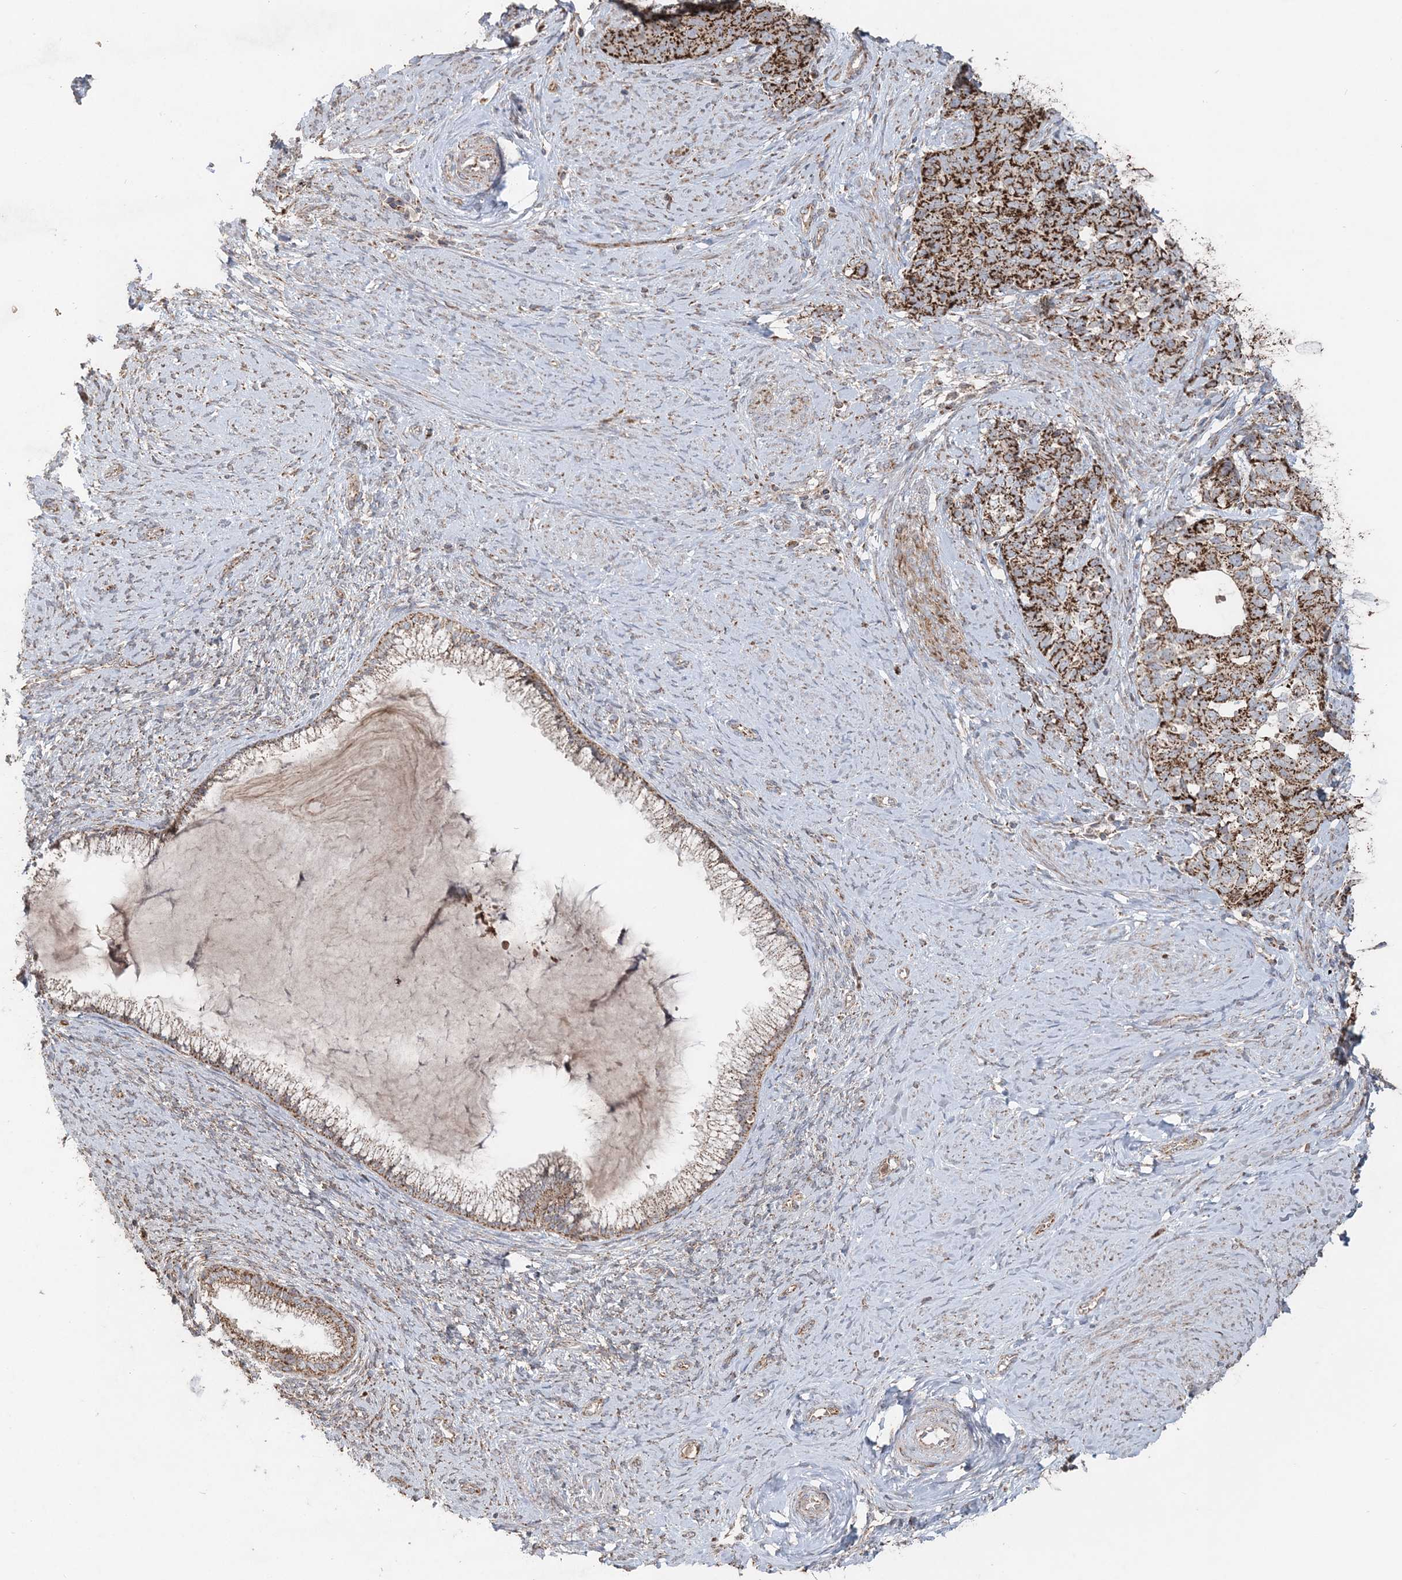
{"staining": {"intensity": "strong", "quantity": ">75%", "location": "cytoplasmic/membranous"}, "tissue": "cervical cancer", "cell_type": "Tumor cells", "image_type": "cancer", "snomed": [{"axis": "morphology", "description": "Squamous cell carcinoma, NOS"}, {"axis": "topography", "description": "Cervix"}], "caption": "Approximately >75% of tumor cells in human squamous cell carcinoma (cervical) reveal strong cytoplasmic/membranous protein positivity as visualized by brown immunohistochemical staining.", "gene": "LRPPRC", "patient": {"sex": "female", "age": 63}}